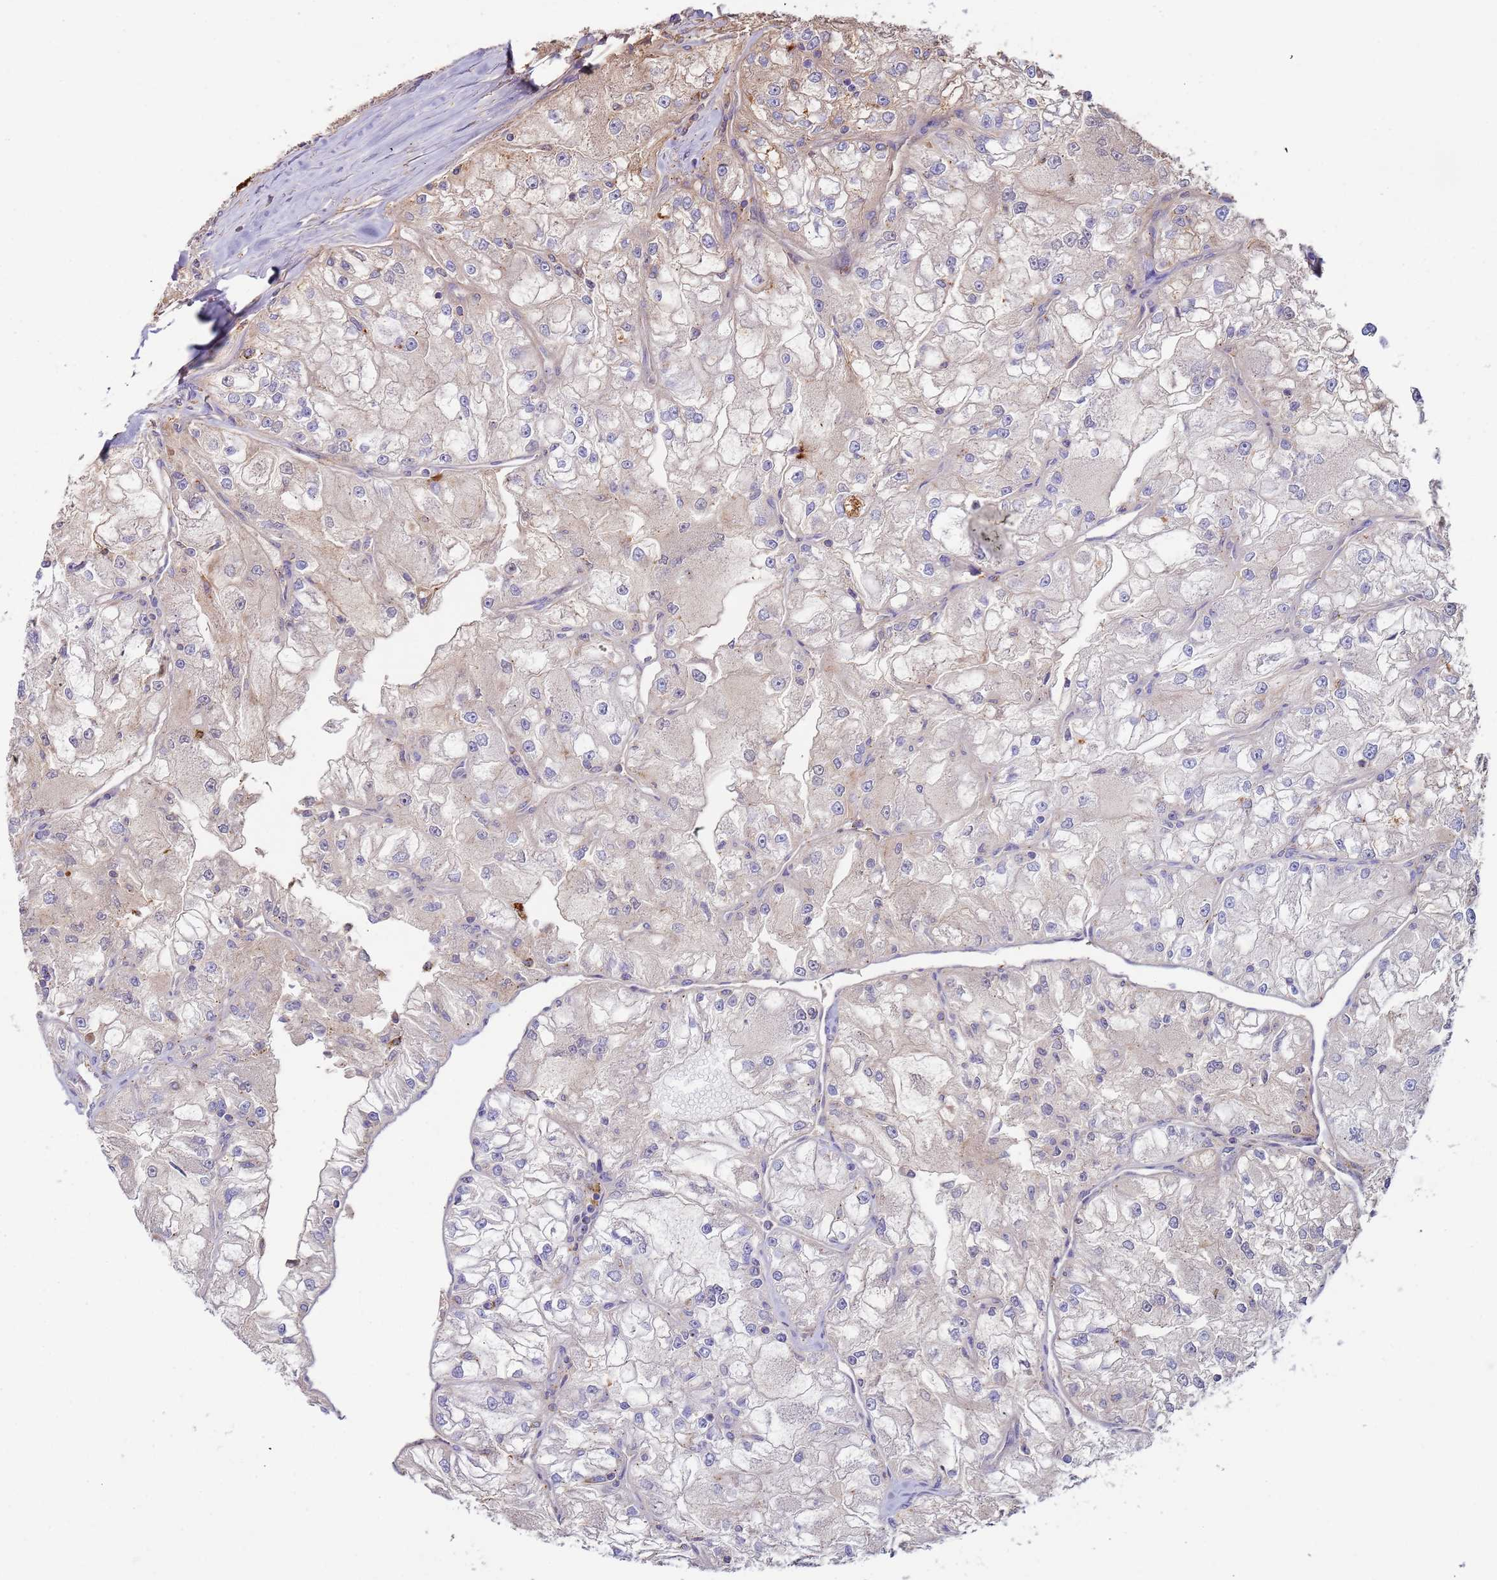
{"staining": {"intensity": "weak", "quantity": "<25%", "location": "cytoplasmic/membranous"}, "tissue": "renal cancer", "cell_type": "Tumor cells", "image_type": "cancer", "snomed": [{"axis": "morphology", "description": "Adenocarcinoma, NOS"}, {"axis": "topography", "description": "Kidney"}], "caption": "Tumor cells are negative for brown protein staining in adenocarcinoma (renal).", "gene": "CYSLTR2", "patient": {"sex": "female", "age": 72}}